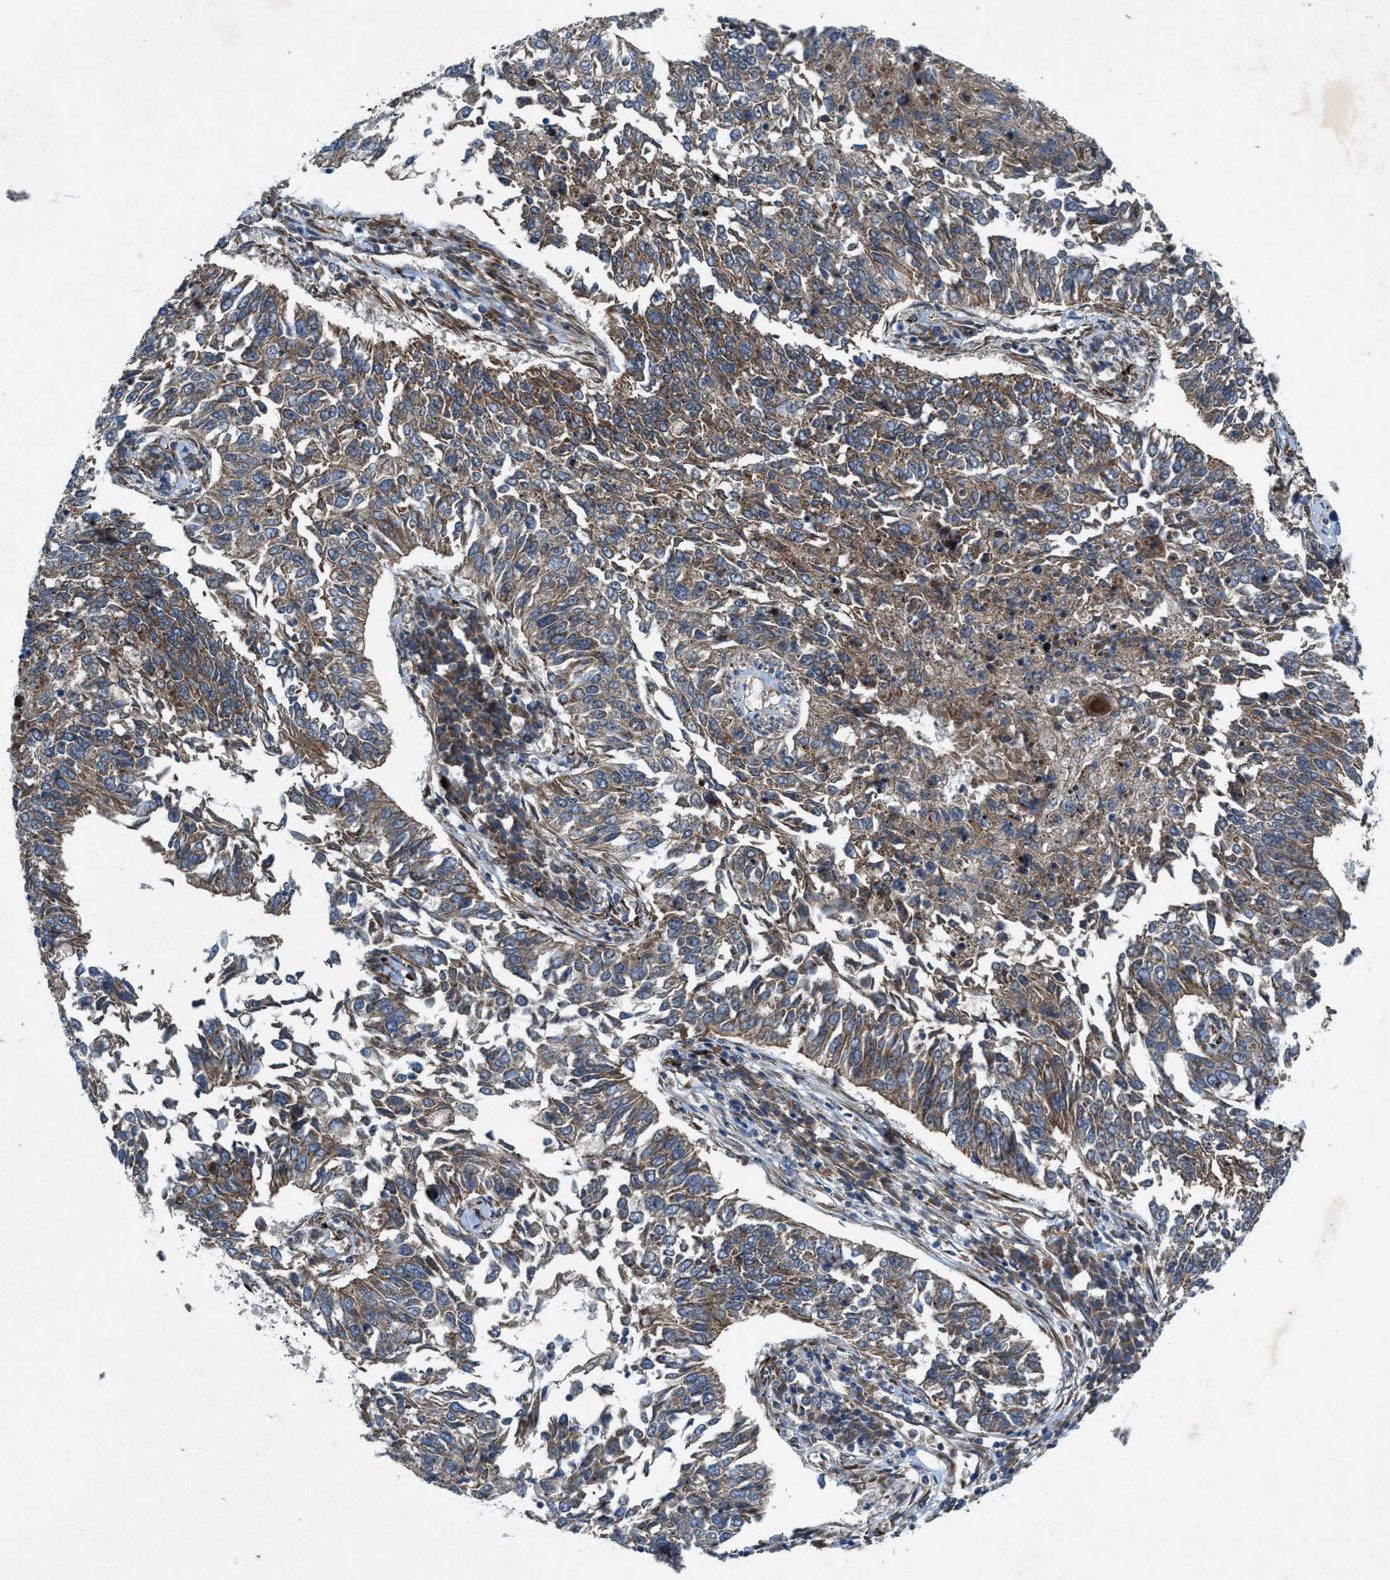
{"staining": {"intensity": "weak", "quantity": ">75%", "location": "cytoplasmic/membranous"}, "tissue": "lung cancer", "cell_type": "Tumor cells", "image_type": "cancer", "snomed": [{"axis": "morphology", "description": "Normal tissue, NOS"}, {"axis": "morphology", "description": "Squamous cell carcinoma, NOS"}, {"axis": "topography", "description": "Cartilage tissue"}, {"axis": "topography", "description": "Bronchus"}, {"axis": "topography", "description": "Lung"}], "caption": "Immunohistochemistry (DAB) staining of human lung squamous cell carcinoma displays weak cytoplasmic/membranous protein expression in about >75% of tumor cells.", "gene": "URGCP", "patient": {"sex": "female", "age": 49}}